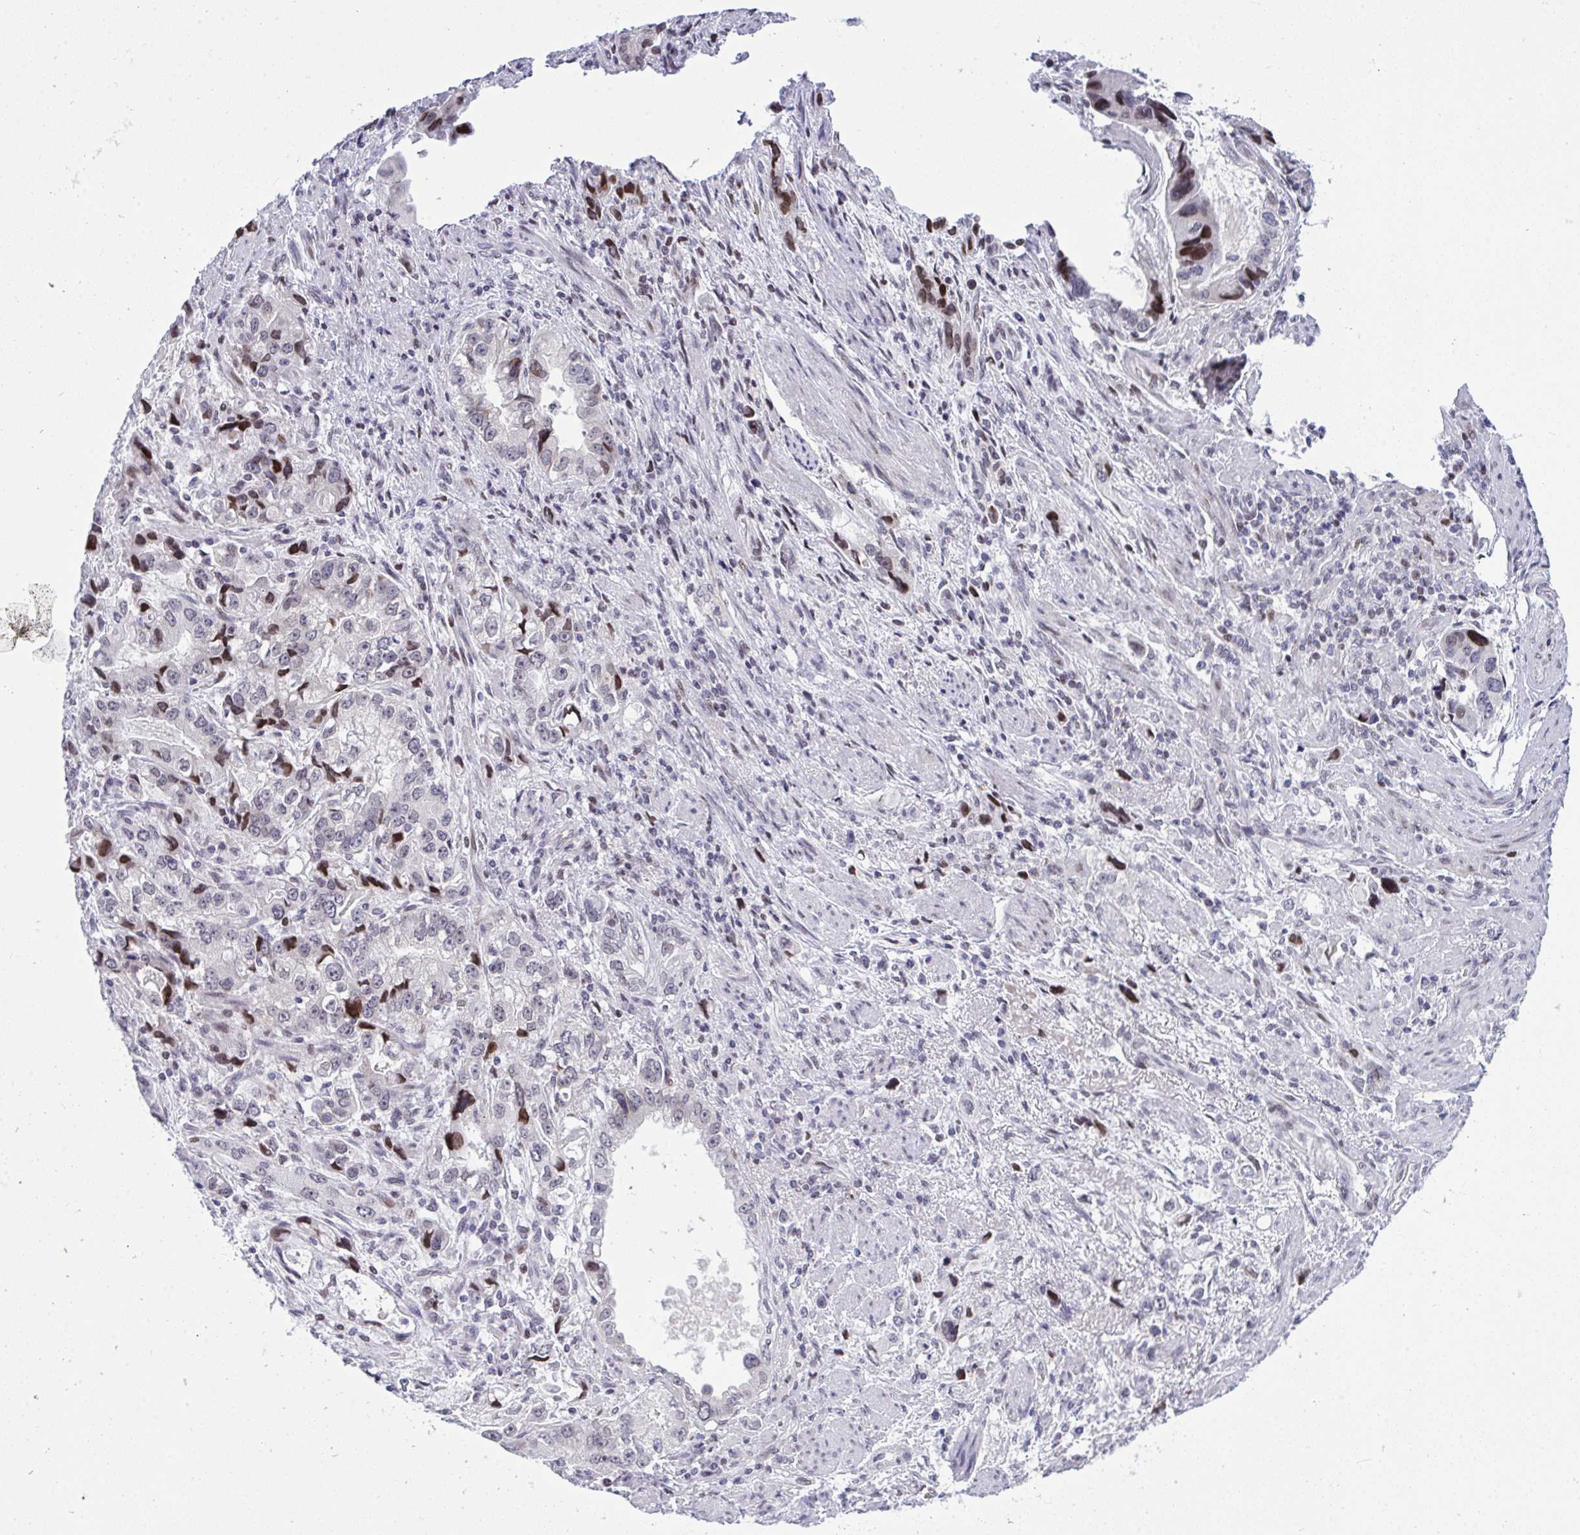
{"staining": {"intensity": "strong", "quantity": "<25%", "location": "nuclear"}, "tissue": "stomach cancer", "cell_type": "Tumor cells", "image_type": "cancer", "snomed": [{"axis": "morphology", "description": "Adenocarcinoma, NOS"}, {"axis": "topography", "description": "Stomach, lower"}], "caption": "Immunohistochemistry (IHC) staining of stomach cancer, which displays medium levels of strong nuclear staining in about <25% of tumor cells indicating strong nuclear protein positivity. The staining was performed using DAB (3,3'-diaminobenzidine) (brown) for protein detection and nuclei were counterstained in hematoxylin (blue).", "gene": "ZFHX3", "patient": {"sex": "female", "age": 93}}